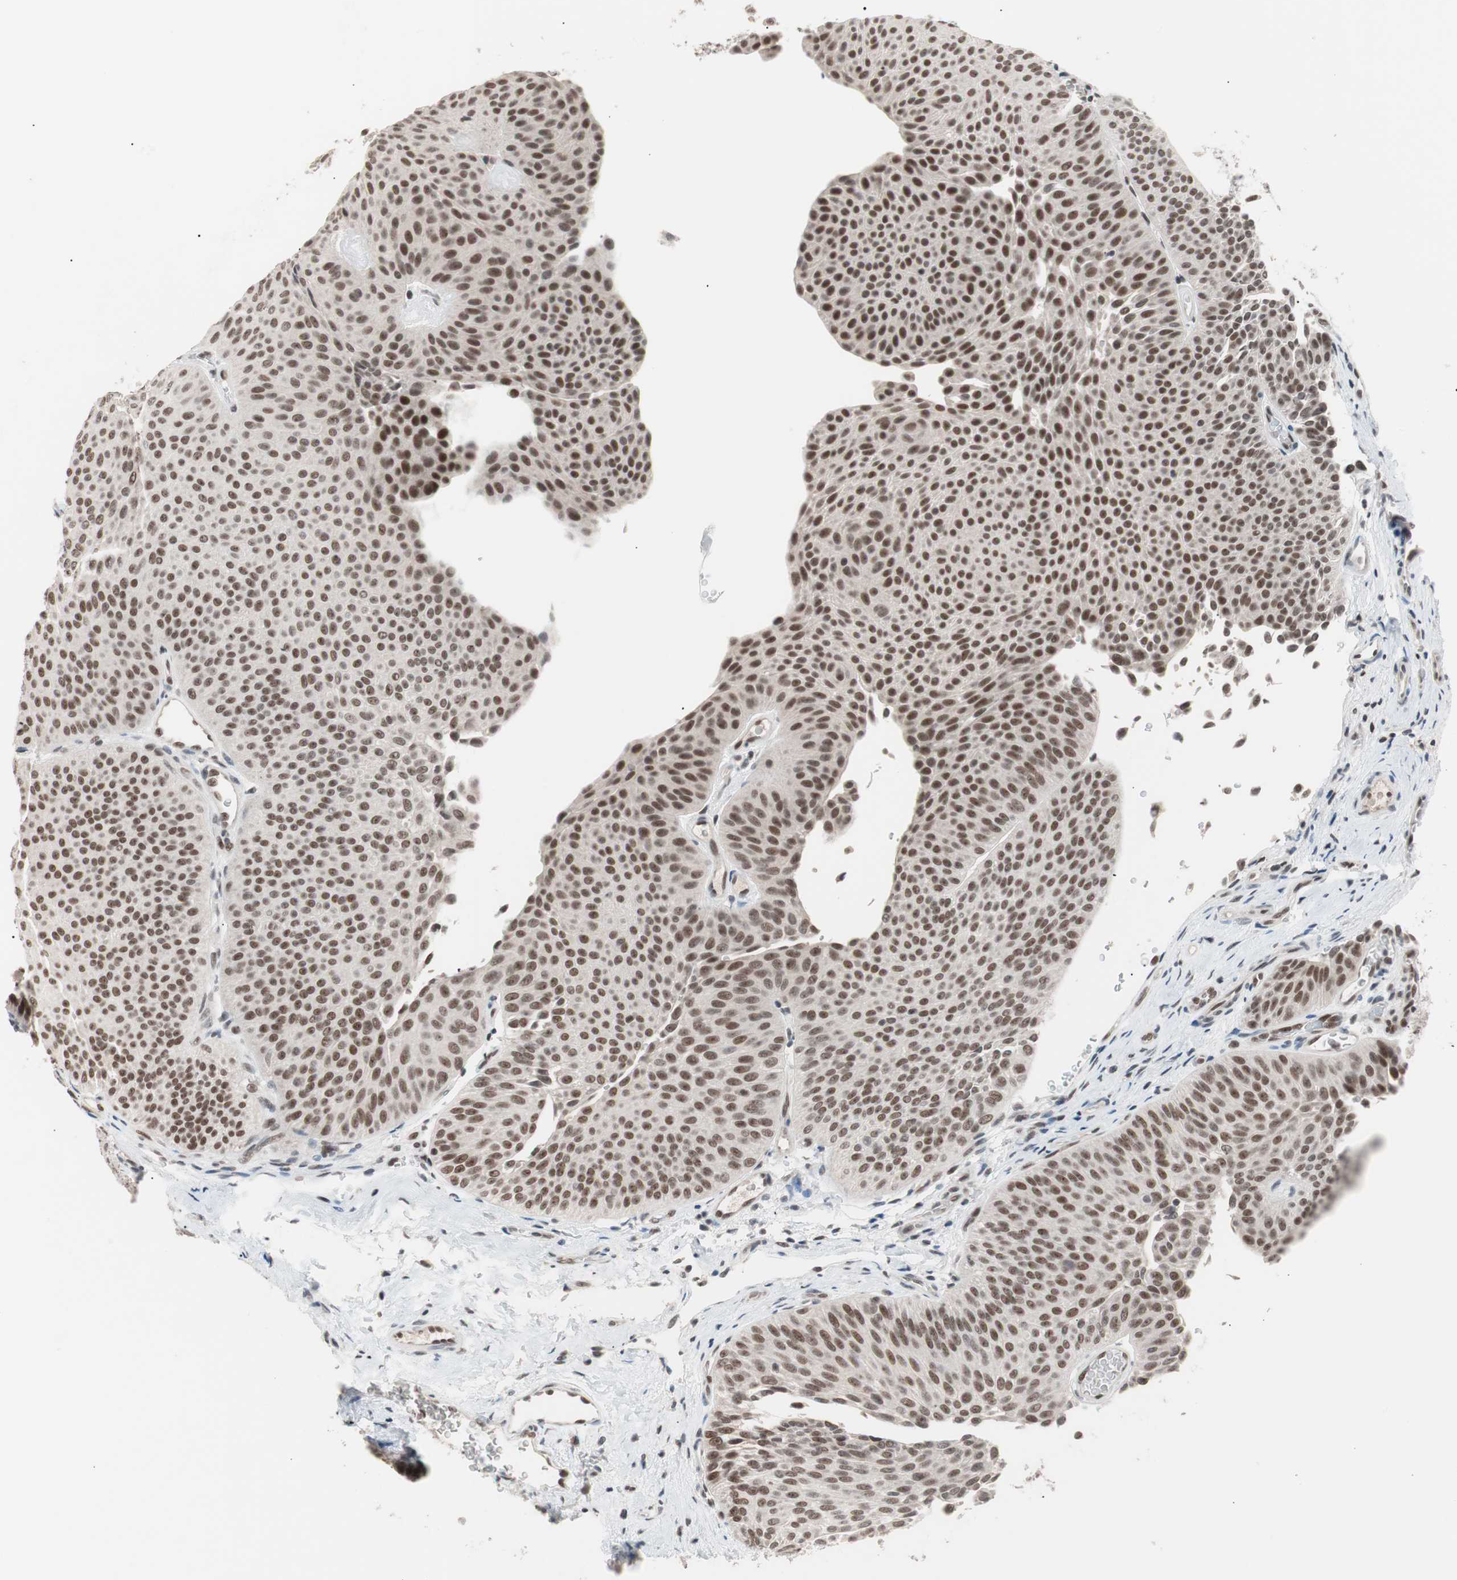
{"staining": {"intensity": "moderate", "quantity": ">75%", "location": "nuclear"}, "tissue": "urothelial cancer", "cell_type": "Tumor cells", "image_type": "cancer", "snomed": [{"axis": "morphology", "description": "Urothelial carcinoma, Low grade"}, {"axis": "topography", "description": "Urinary bladder"}], "caption": "Urothelial cancer stained for a protein demonstrates moderate nuclear positivity in tumor cells.", "gene": "LIG3", "patient": {"sex": "female", "age": 60}}